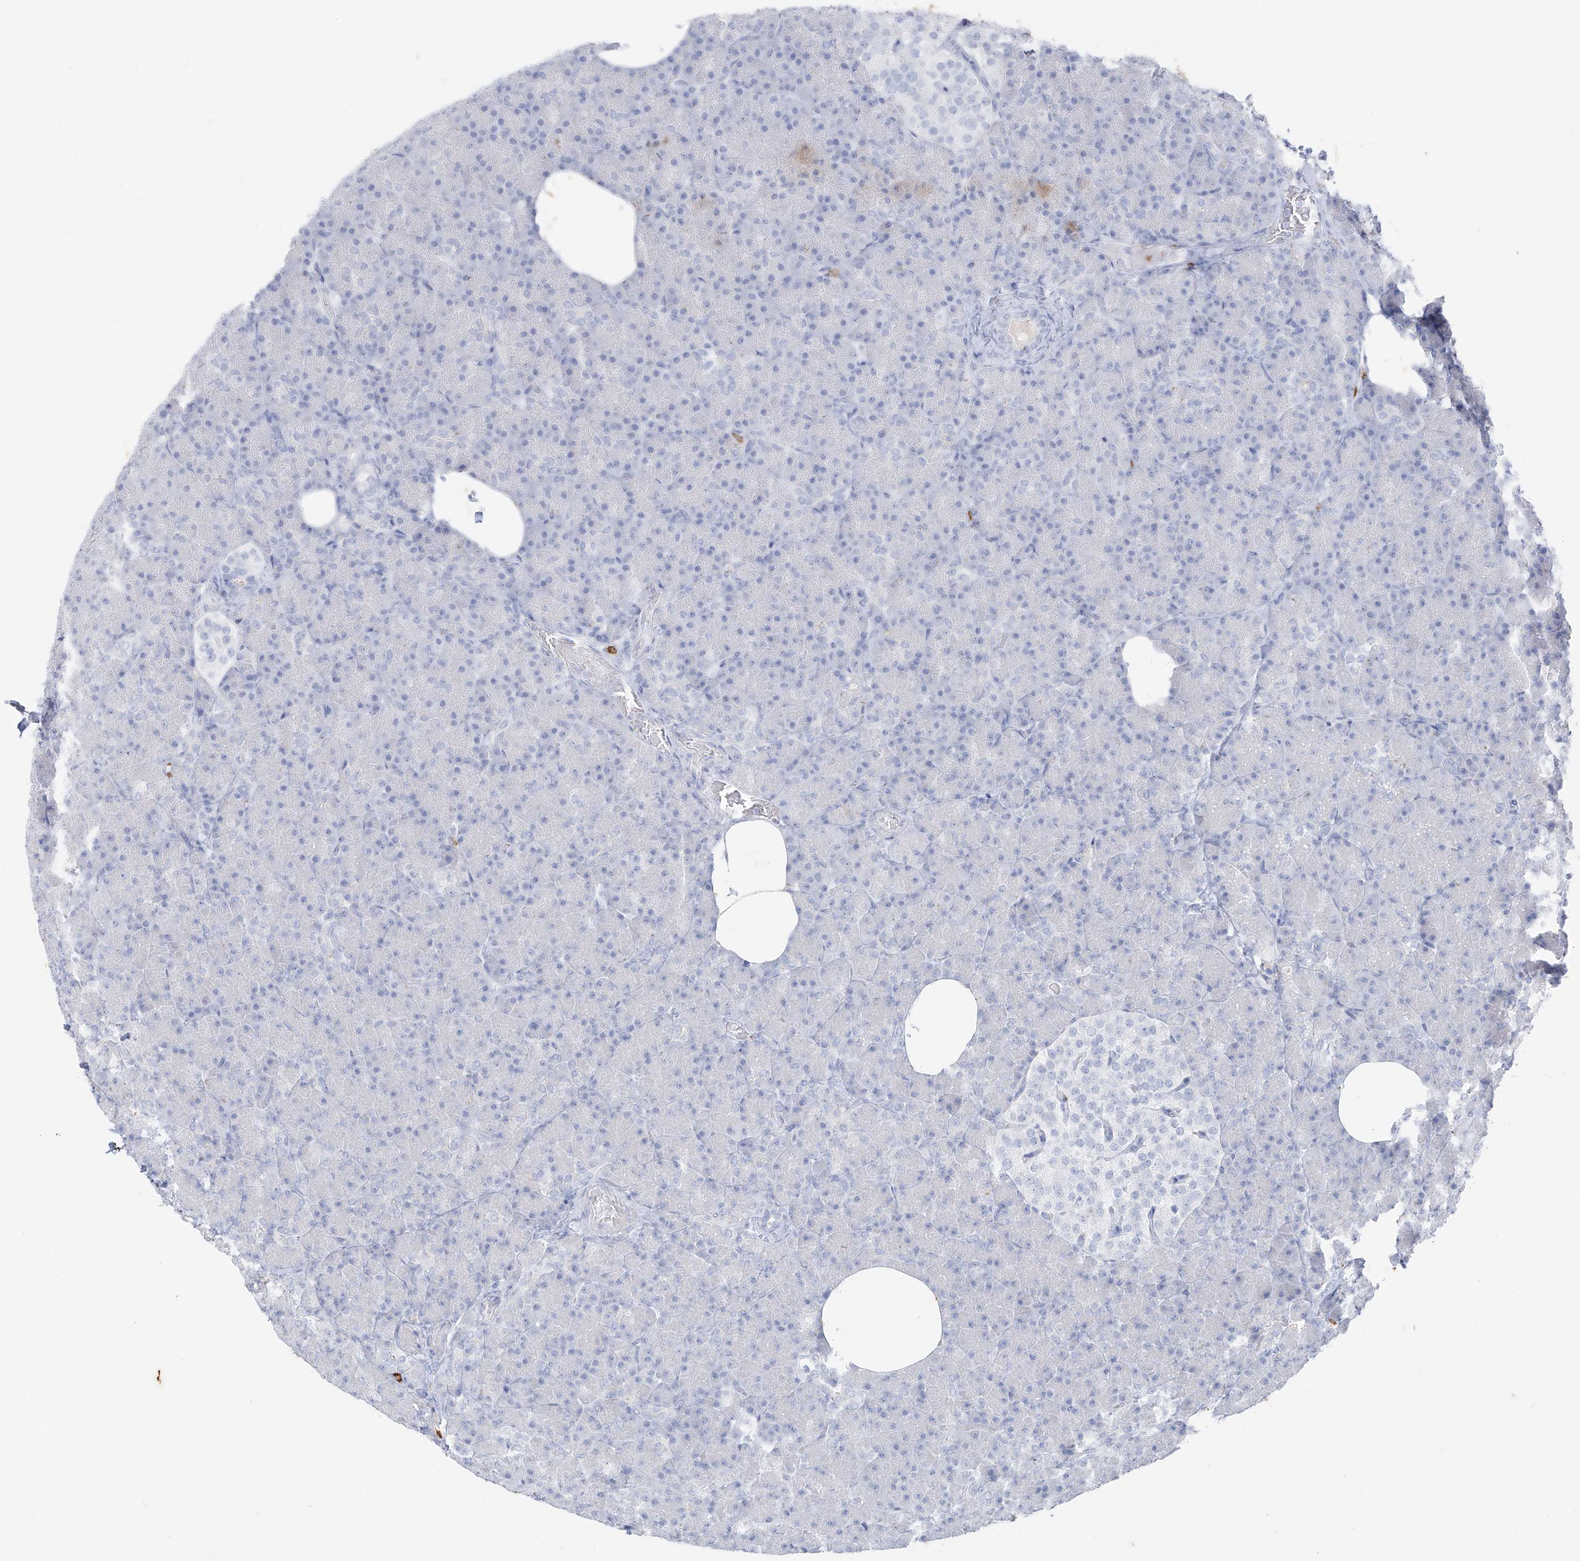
{"staining": {"intensity": "negative", "quantity": "none", "location": "none"}, "tissue": "pancreas", "cell_type": "Exocrine glandular cells", "image_type": "normal", "snomed": [{"axis": "morphology", "description": "Normal tissue, NOS"}, {"axis": "topography", "description": "Pancreas"}], "caption": "Immunohistochemical staining of benign pancreas demonstrates no significant positivity in exocrine glandular cells.", "gene": "CX3CR1", "patient": {"sex": "female", "age": 43}}